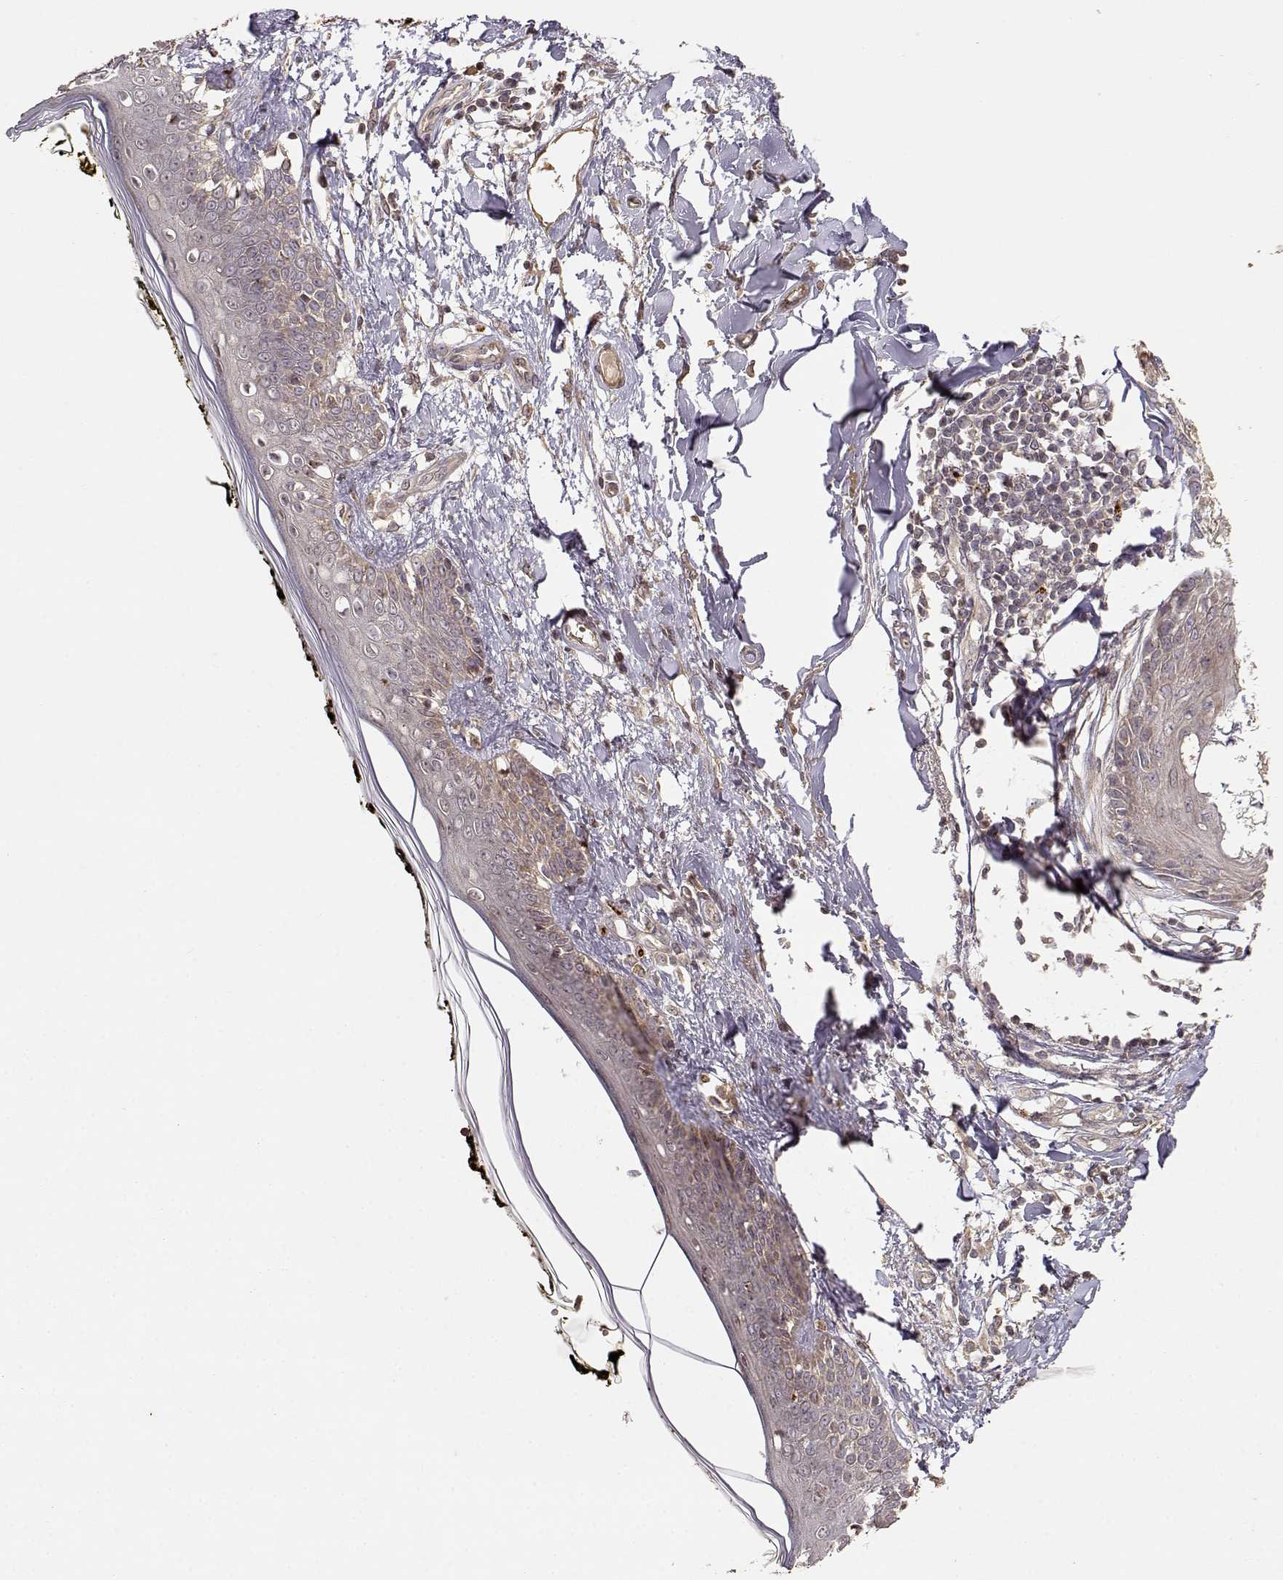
{"staining": {"intensity": "weak", "quantity": "25%-75%", "location": "cytoplasmic/membranous"}, "tissue": "skin", "cell_type": "Fibroblasts", "image_type": "normal", "snomed": [{"axis": "morphology", "description": "Normal tissue, NOS"}, {"axis": "topography", "description": "Skin"}], "caption": "Immunohistochemistry (DAB (3,3'-diaminobenzidine)) staining of unremarkable human skin shows weak cytoplasmic/membranous protein staining in approximately 25%-75% of fibroblasts.", "gene": "PICK1", "patient": {"sex": "male", "age": 76}}